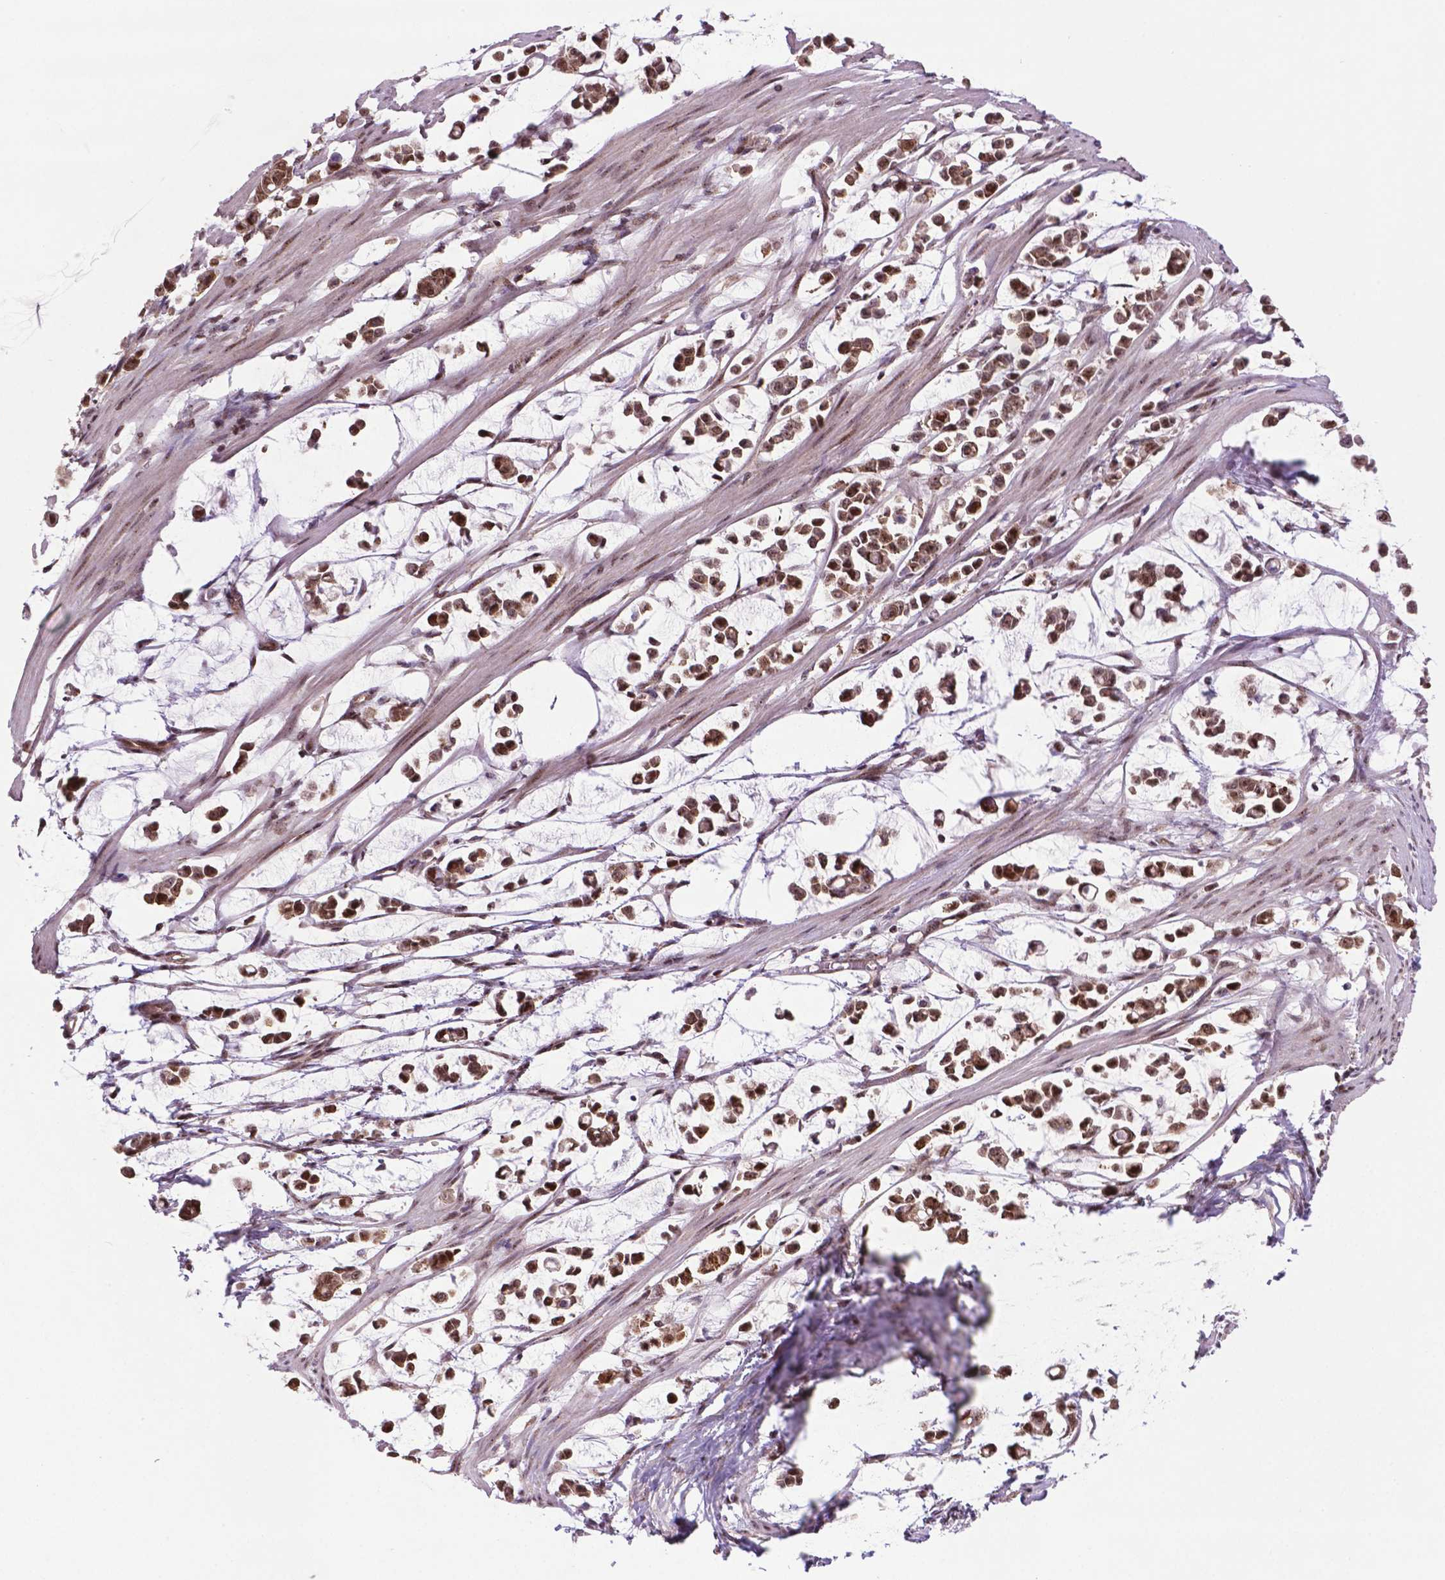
{"staining": {"intensity": "moderate", "quantity": "25%-75%", "location": "nuclear"}, "tissue": "stomach cancer", "cell_type": "Tumor cells", "image_type": "cancer", "snomed": [{"axis": "morphology", "description": "Adenocarcinoma, NOS"}, {"axis": "topography", "description": "Stomach"}], "caption": "Immunohistochemical staining of human stomach cancer (adenocarcinoma) reveals medium levels of moderate nuclear expression in about 25%-75% of tumor cells.", "gene": "CSNK2A1", "patient": {"sex": "male", "age": 82}}